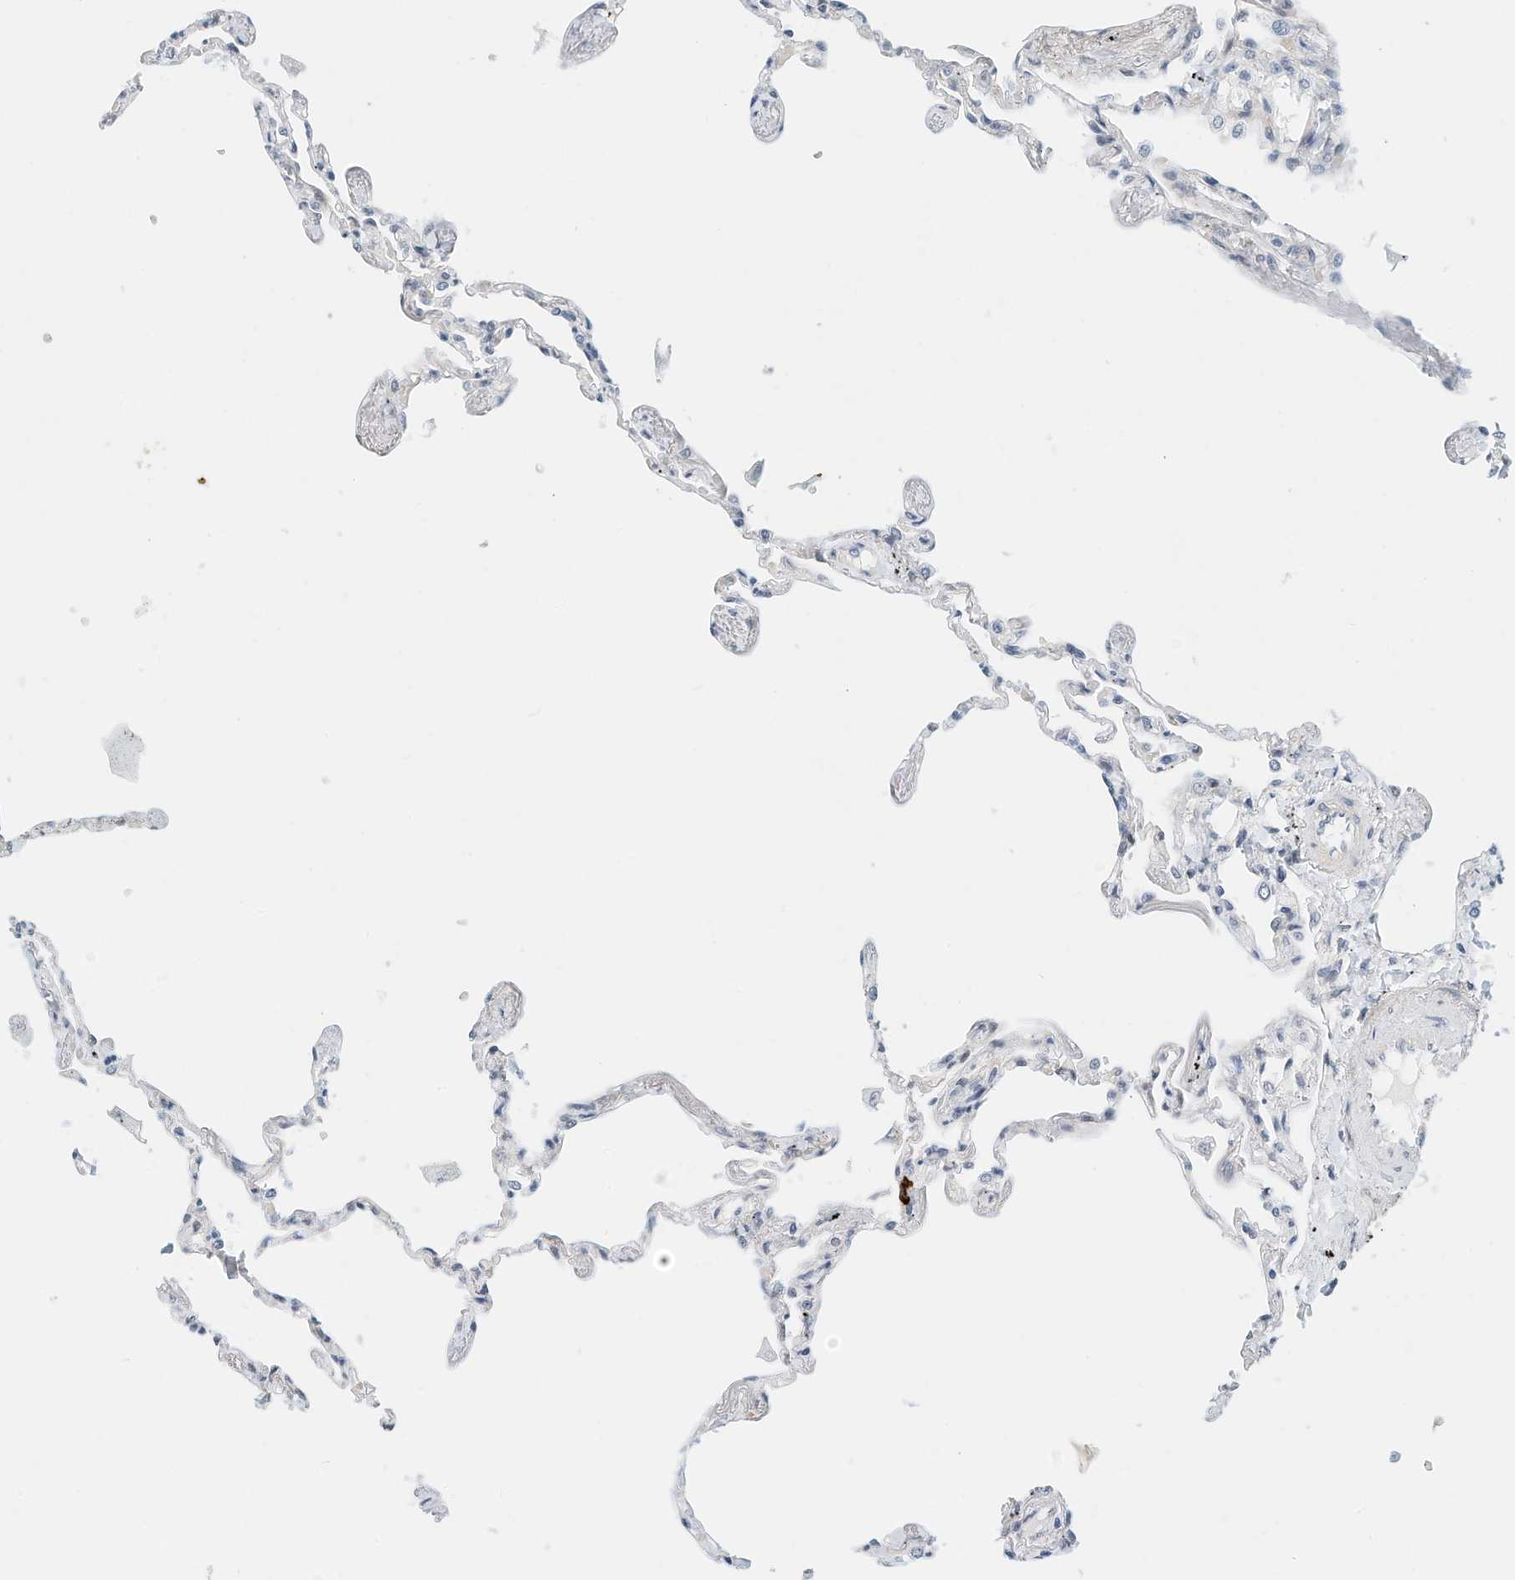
{"staining": {"intensity": "negative", "quantity": "none", "location": "none"}, "tissue": "lung", "cell_type": "Alveolar cells", "image_type": "normal", "snomed": [{"axis": "morphology", "description": "Normal tissue, NOS"}, {"axis": "topography", "description": "Lung"}], "caption": "Immunohistochemistry micrograph of normal lung: human lung stained with DAB (3,3'-diaminobenzidine) exhibits no significant protein positivity in alveolar cells.", "gene": "ARHGAP28", "patient": {"sex": "female", "age": 67}}